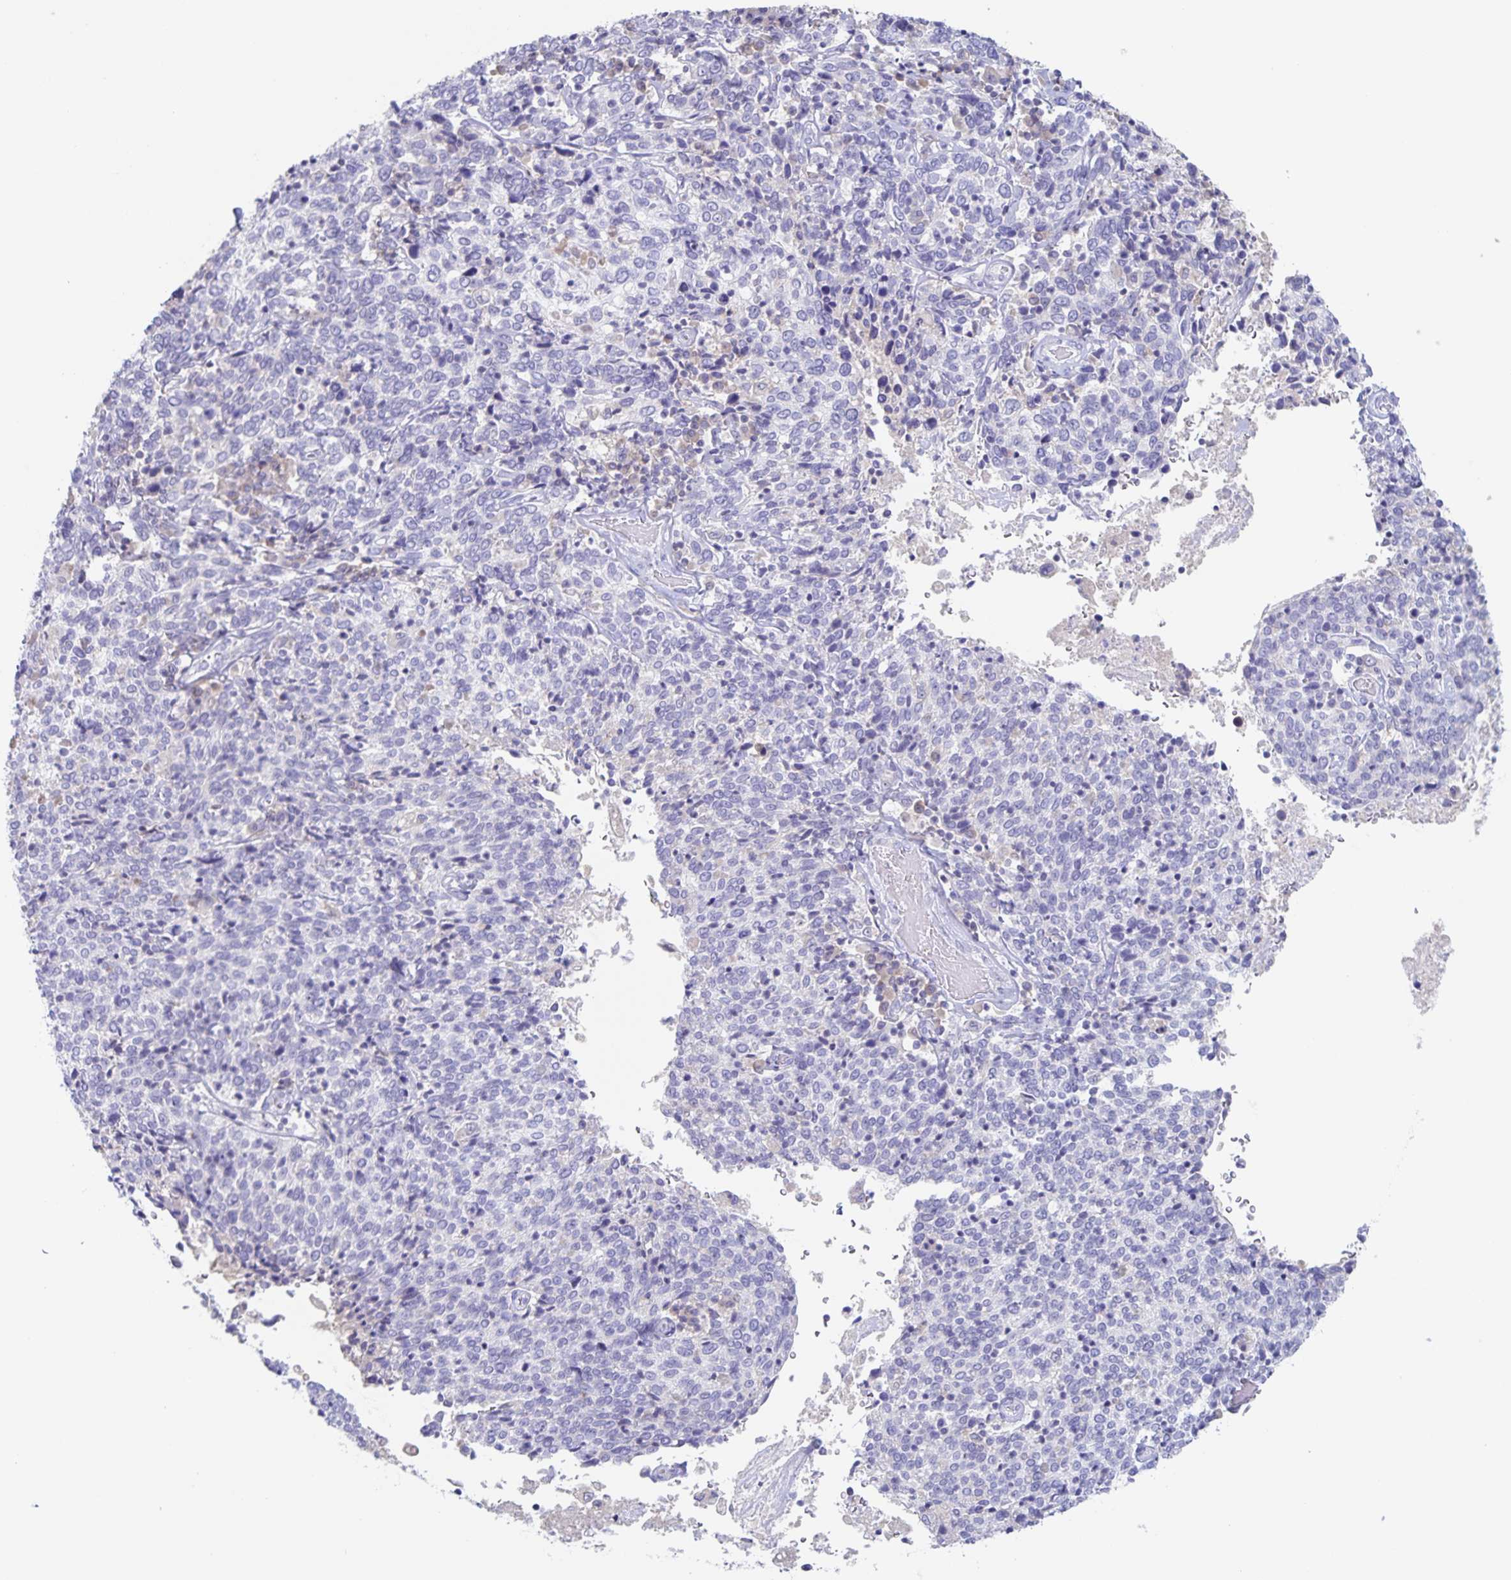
{"staining": {"intensity": "negative", "quantity": "none", "location": "none"}, "tissue": "cervical cancer", "cell_type": "Tumor cells", "image_type": "cancer", "snomed": [{"axis": "morphology", "description": "Squamous cell carcinoma, NOS"}, {"axis": "topography", "description": "Cervix"}], "caption": "This image is of cervical squamous cell carcinoma stained with immunohistochemistry (IHC) to label a protein in brown with the nuclei are counter-stained blue. There is no staining in tumor cells.", "gene": "RPL36A", "patient": {"sex": "female", "age": 46}}